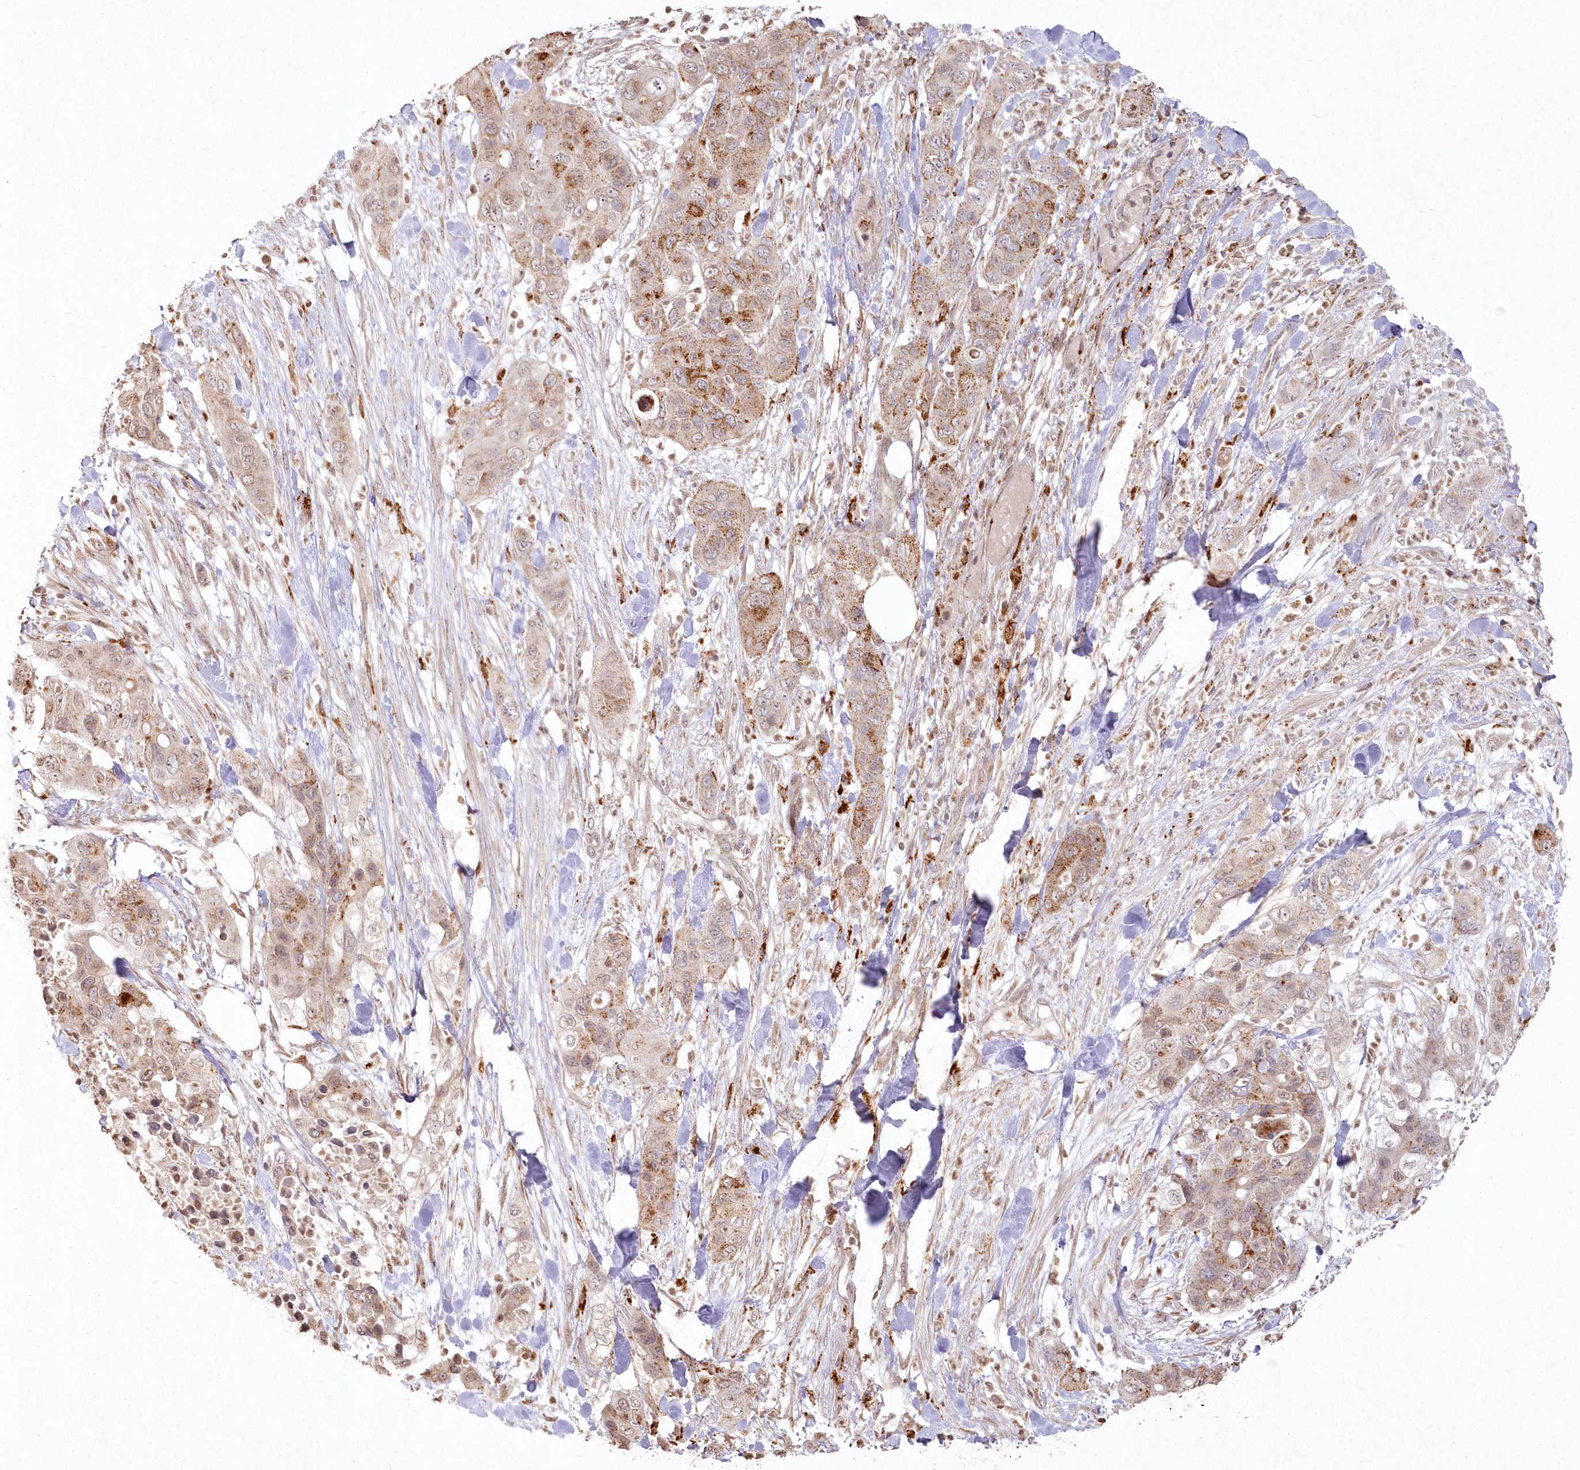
{"staining": {"intensity": "moderate", "quantity": "25%-75%", "location": "cytoplasmic/membranous"}, "tissue": "pancreatic cancer", "cell_type": "Tumor cells", "image_type": "cancer", "snomed": [{"axis": "morphology", "description": "Adenocarcinoma, NOS"}, {"axis": "topography", "description": "Pancreas"}], "caption": "A brown stain highlights moderate cytoplasmic/membranous expression of a protein in pancreatic cancer tumor cells.", "gene": "ARSB", "patient": {"sex": "female", "age": 71}}